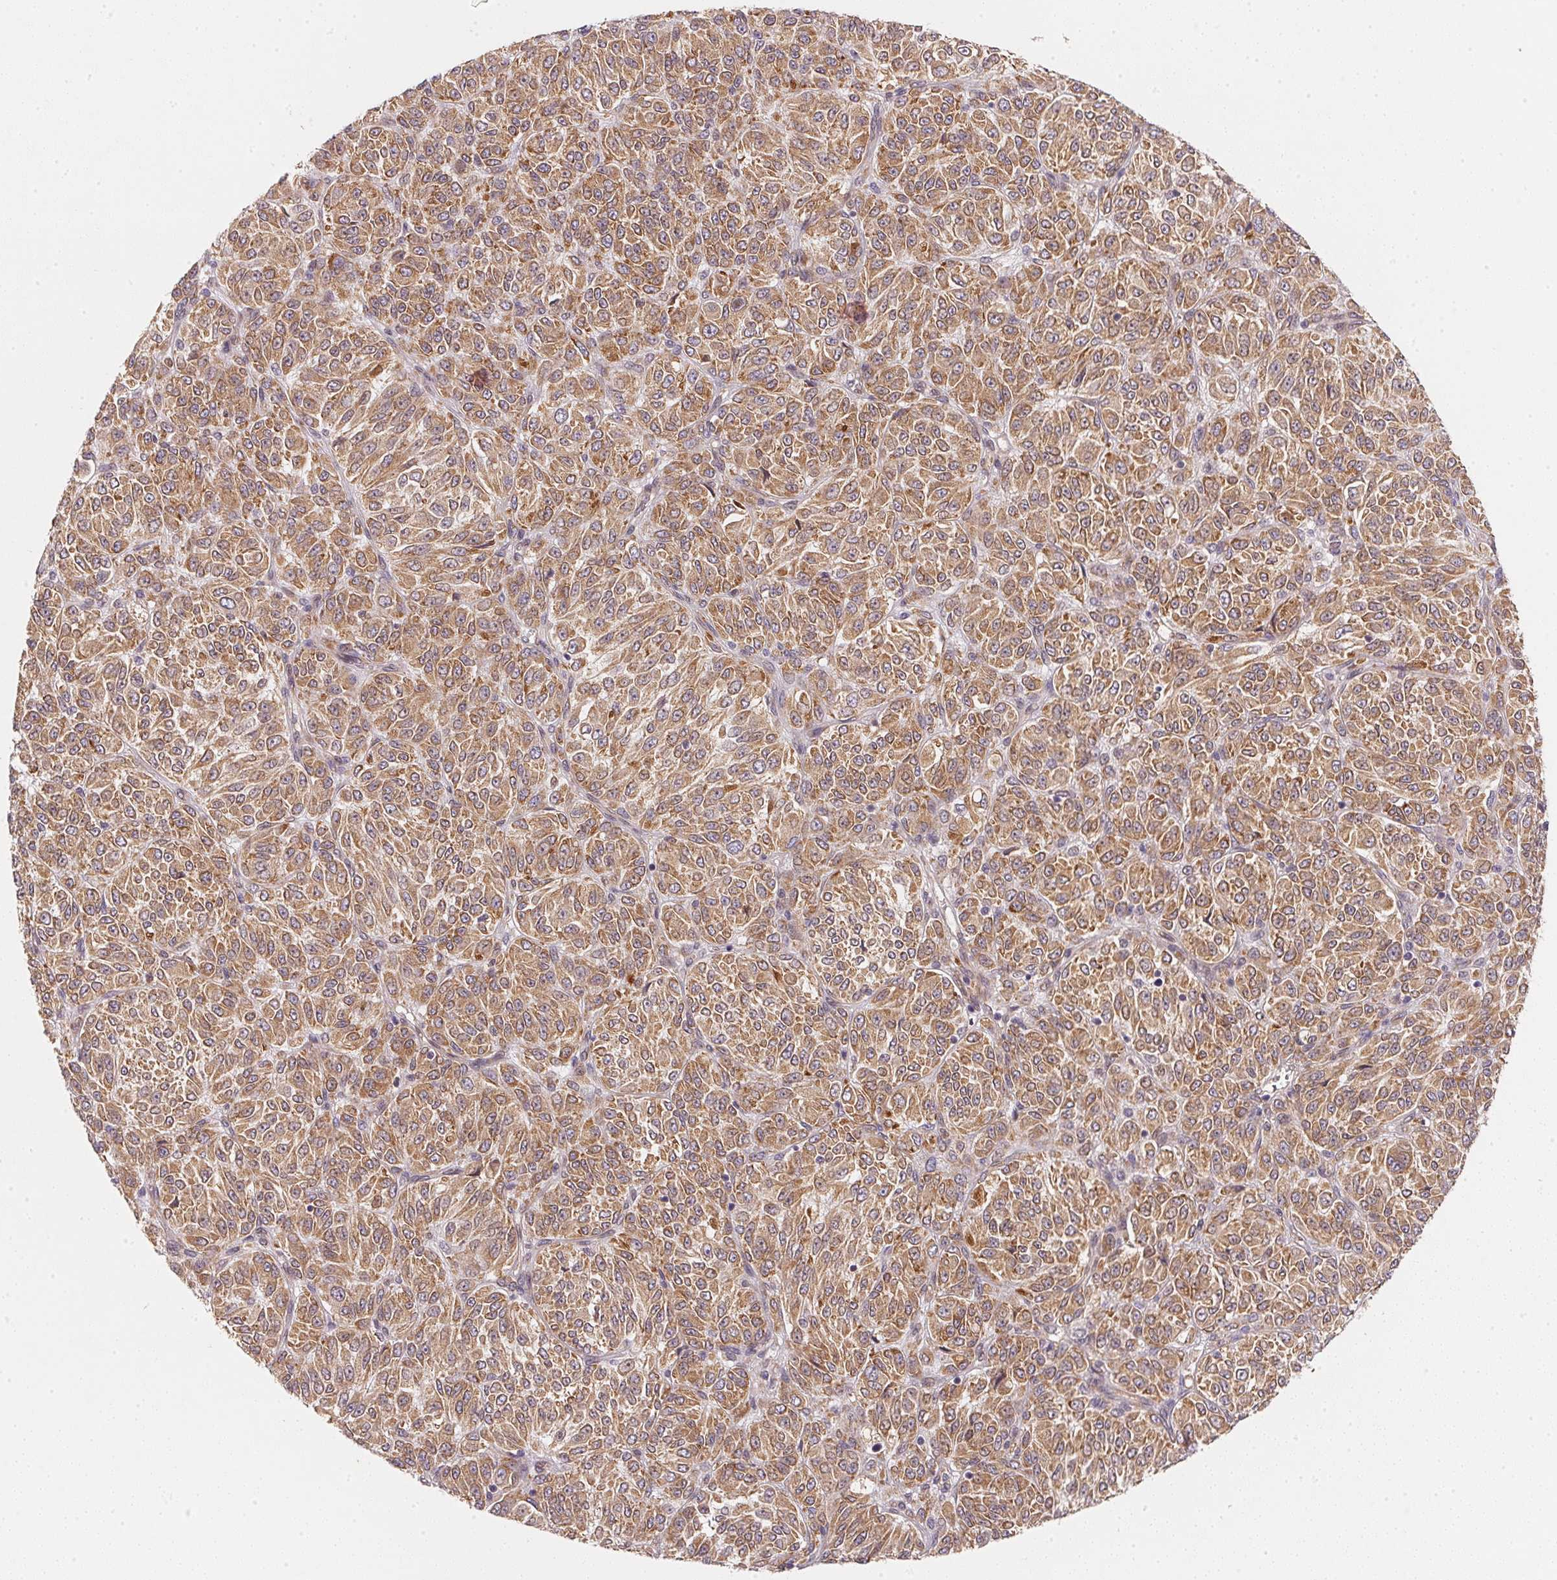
{"staining": {"intensity": "moderate", "quantity": ">75%", "location": "cytoplasmic/membranous"}, "tissue": "melanoma", "cell_type": "Tumor cells", "image_type": "cancer", "snomed": [{"axis": "morphology", "description": "Malignant melanoma, Metastatic site"}, {"axis": "topography", "description": "Brain"}], "caption": "Protein expression analysis of melanoma demonstrates moderate cytoplasmic/membranous staining in about >75% of tumor cells. (DAB IHC with brightfield microscopy, high magnification).", "gene": "EI24", "patient": {"sex": "female", "age": 56}}